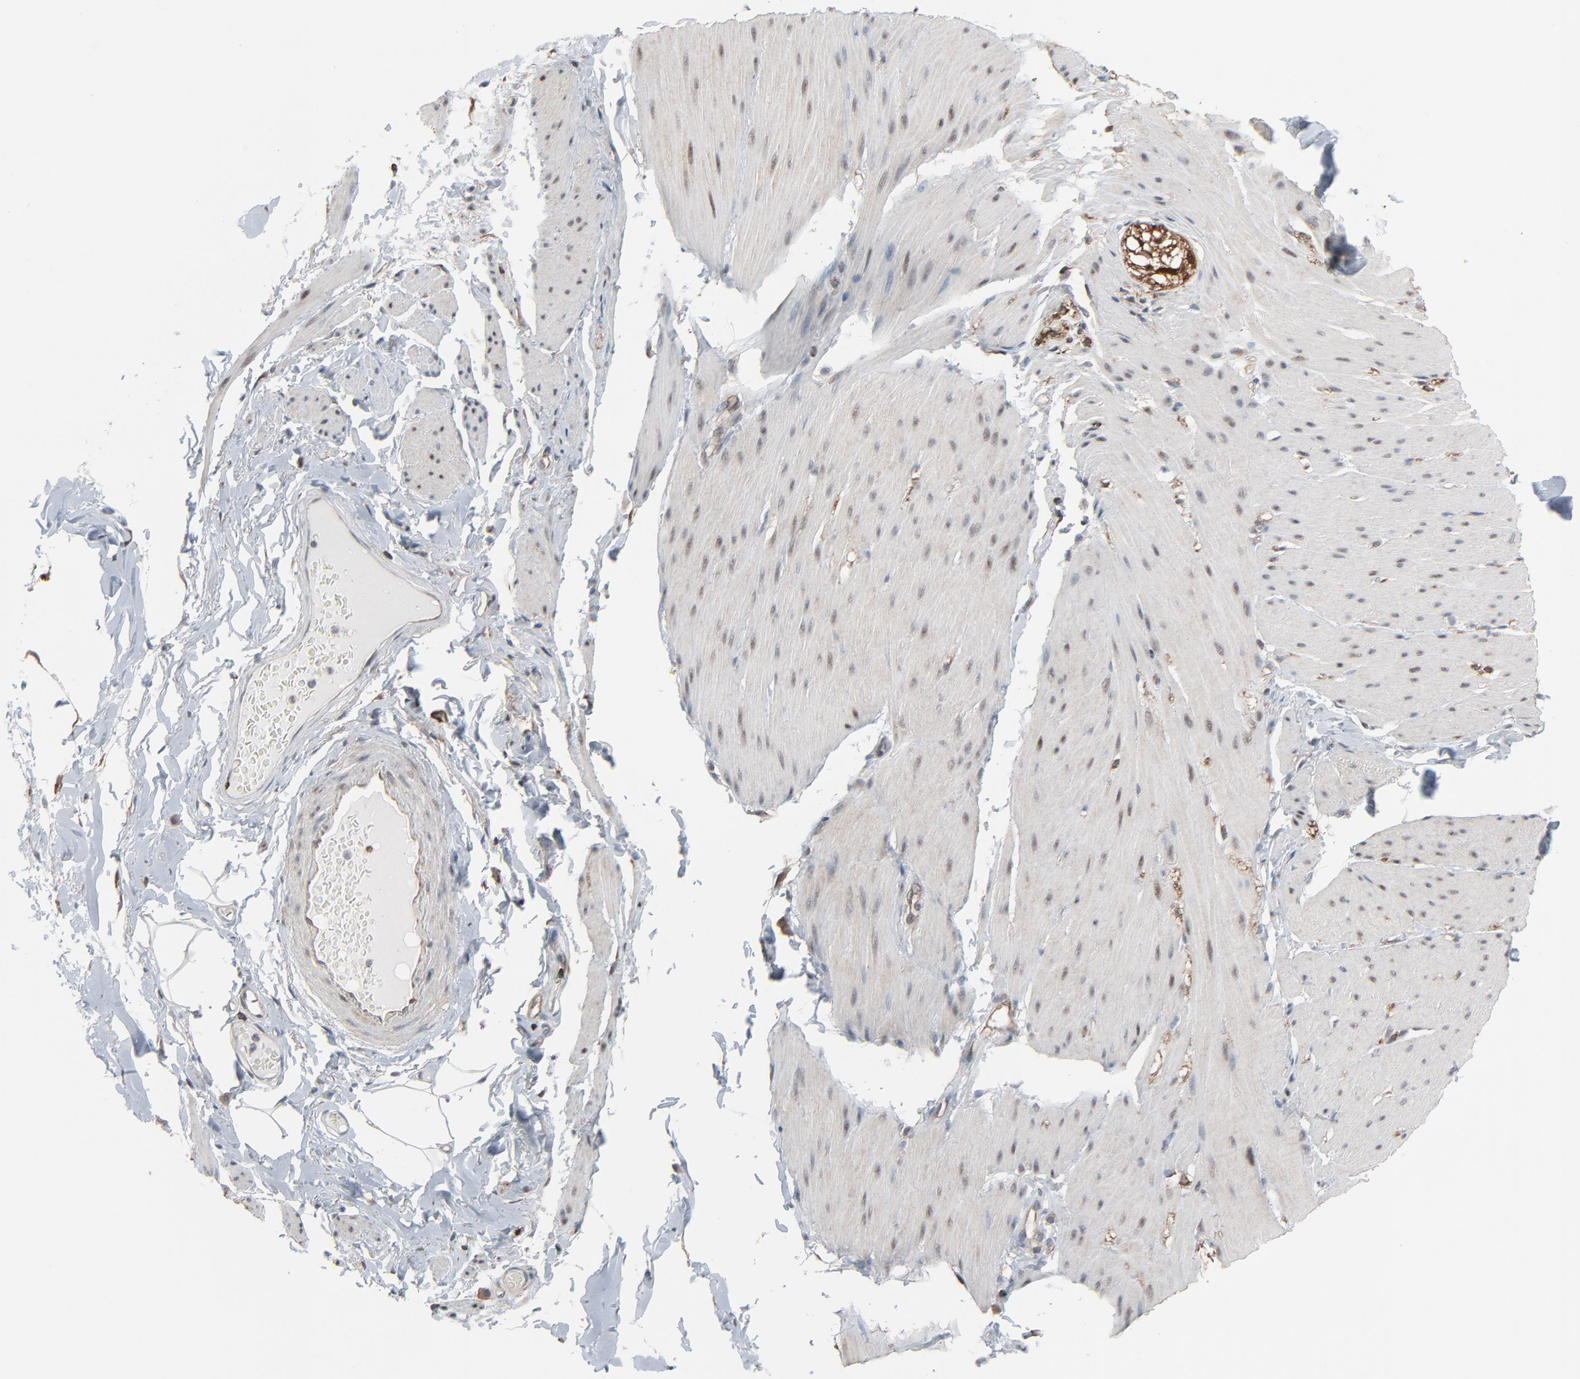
{"staining": {"intensity": "weak", "quantity": "25%-75%", "location": "nuclear"}, "tissue": "smooth muscle", "cell_type": "Smooth muscle cells", "image_type": "normal", "snomed": [{"axis": "morphology", "description": "Normal tissue, NOS"}, {"axis": "topography", "description": "Smooth muscle"}, {"axis": "topography", "description": "Colon"}], "caption": "Weak nuclear expression is present in approximately 25%-75% of smooth muscle cells in unremarkable smooth muscle.", "gene": "OPTN", "patient": {"sex": "male", "age": 67}}